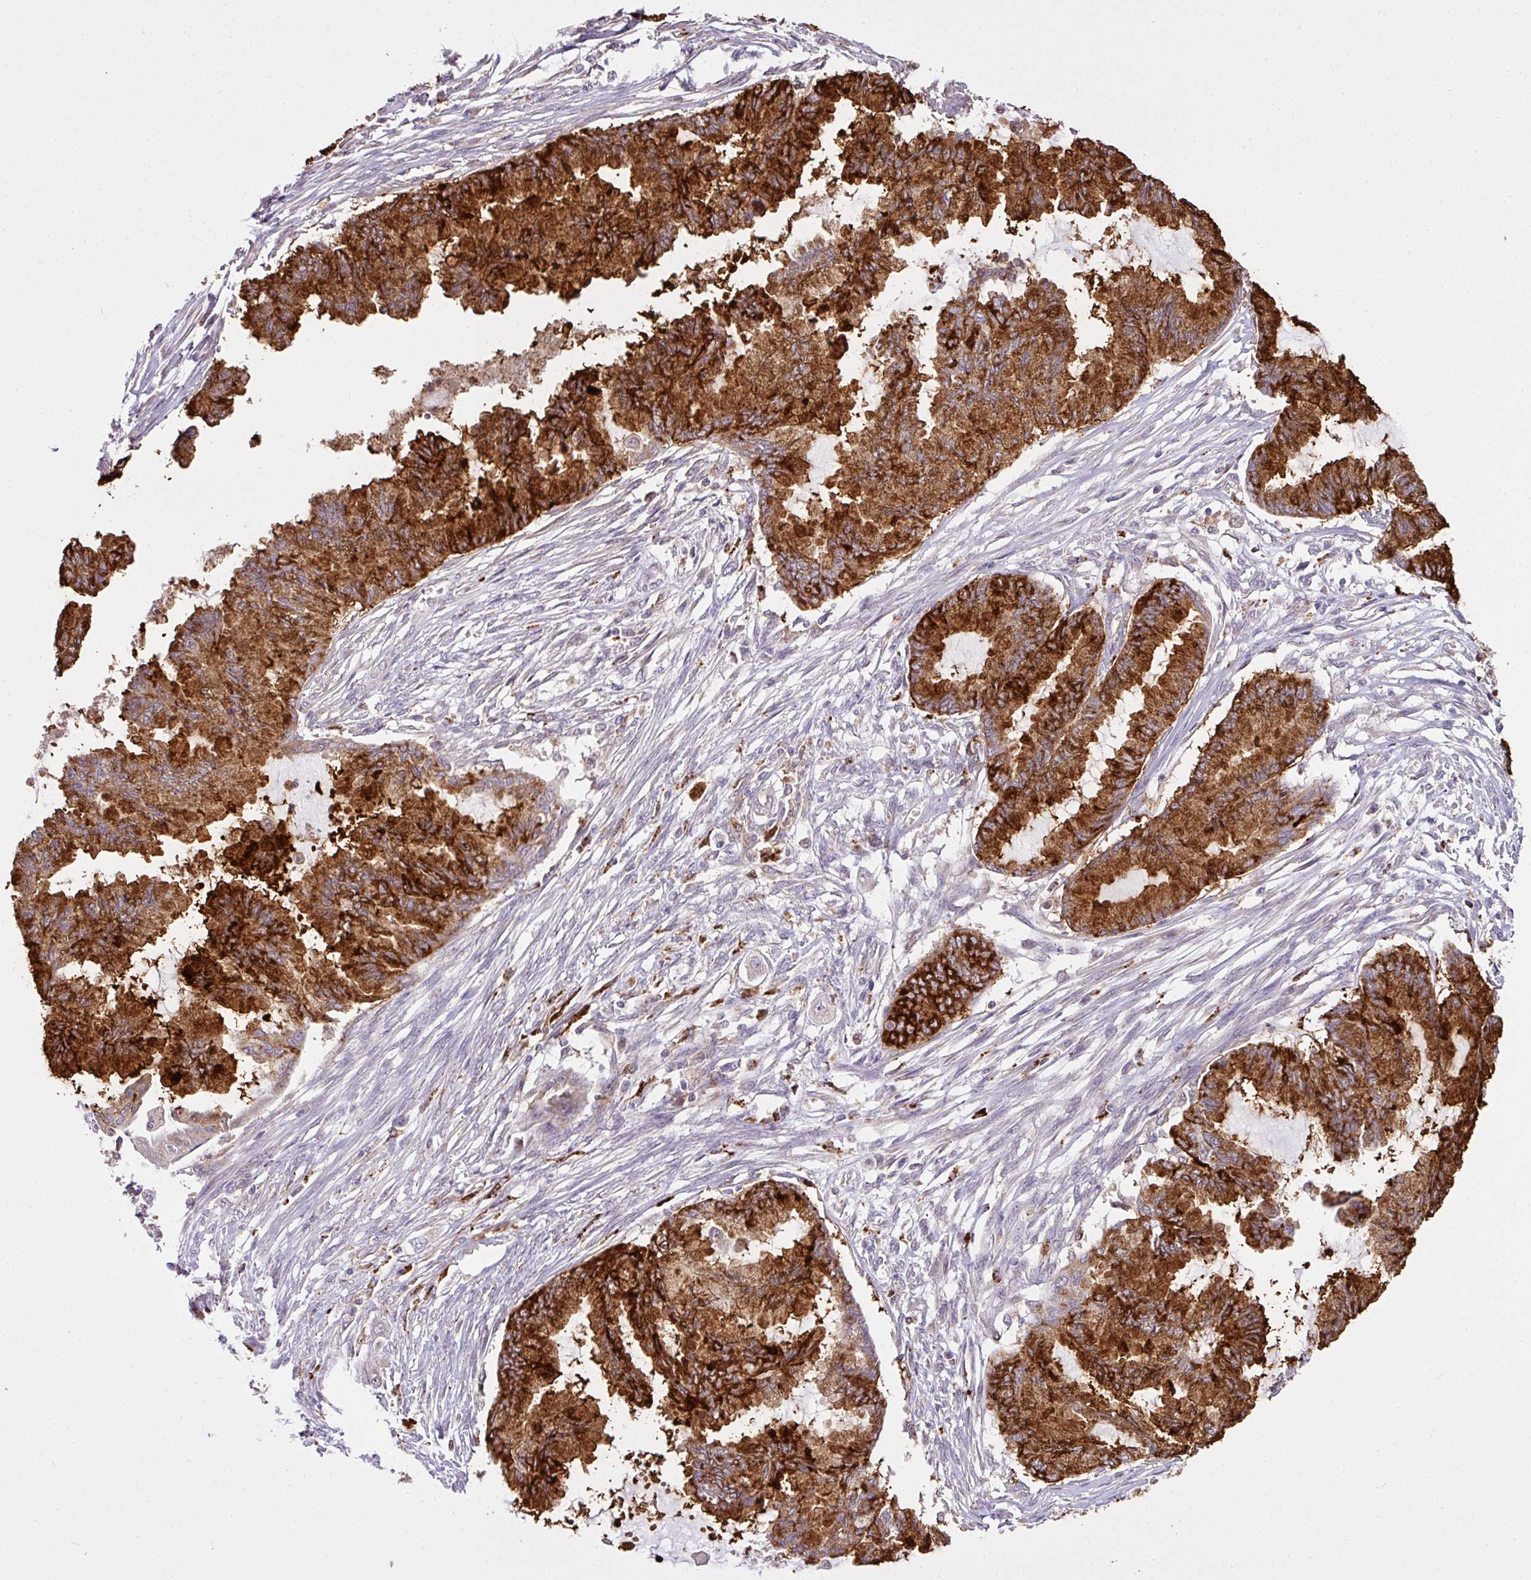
{"staining": {"intensity": "strong", "quantity": ">75%", "location": "cytoplasmic/membranous"}, "tissue": "endometrial cancer", "cell_type": "Tumor cells", "image_type": "cancer", "snomed": [{"axis": "morphology", "description": "Adenocarcinoma, NOS"}, {"axis": "topography", "description": "Endometrium"}], "caption": "High-power microscopy captured an immunohistochemistry (IHC) image of endometrial cancer, revealing strong cytoplasmic/membranous expression in approximately >75% of tumor cells. Ihc stains the protein of interest in brown and the nuclei are stained blue.", "gene": "SMCO4", "patient": {"sex": "female", "age": 86}}